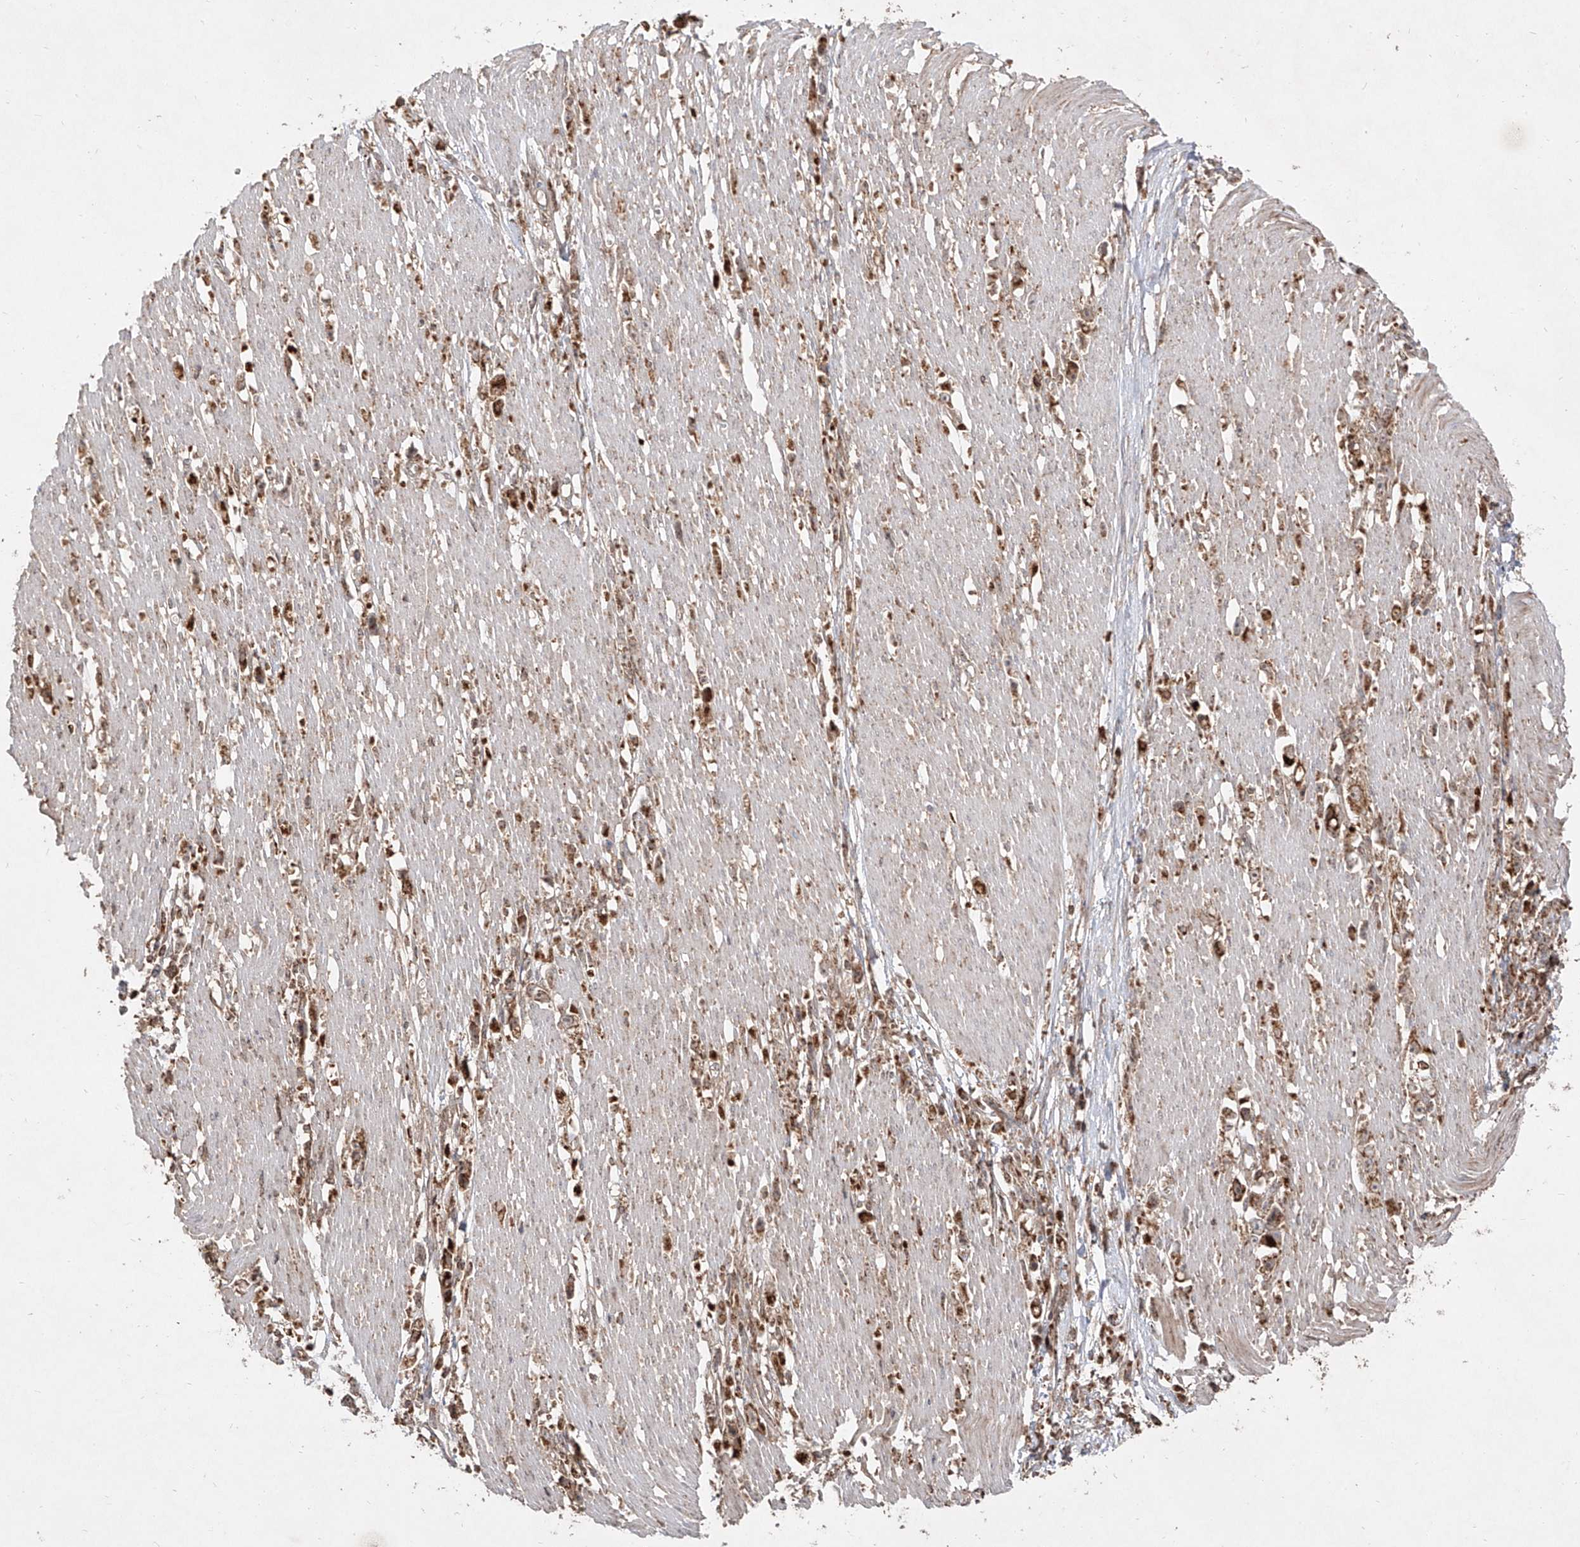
{"staining": {"intensity": "moderate", "quantity": ">75%", "location": "cytoplasmic/membranous"}, "tissue": "stomach cancer", "cell_type": "Tumor cells", "image_type": "cancer", "snomed": [{"axis": "morphology", "description": "Adenocarcinoma, NOS"}, {"axis": "topography", "description": "Stomach"}], "caption": "Adenocarcinoma (stomach) stained with a brown dye demonstrates moderate cytoplasmic/membranous positive expression in approximately >75% of tumor cells.", "gene": "AIM2", "patient": {"sex": "female", "age": 59}}